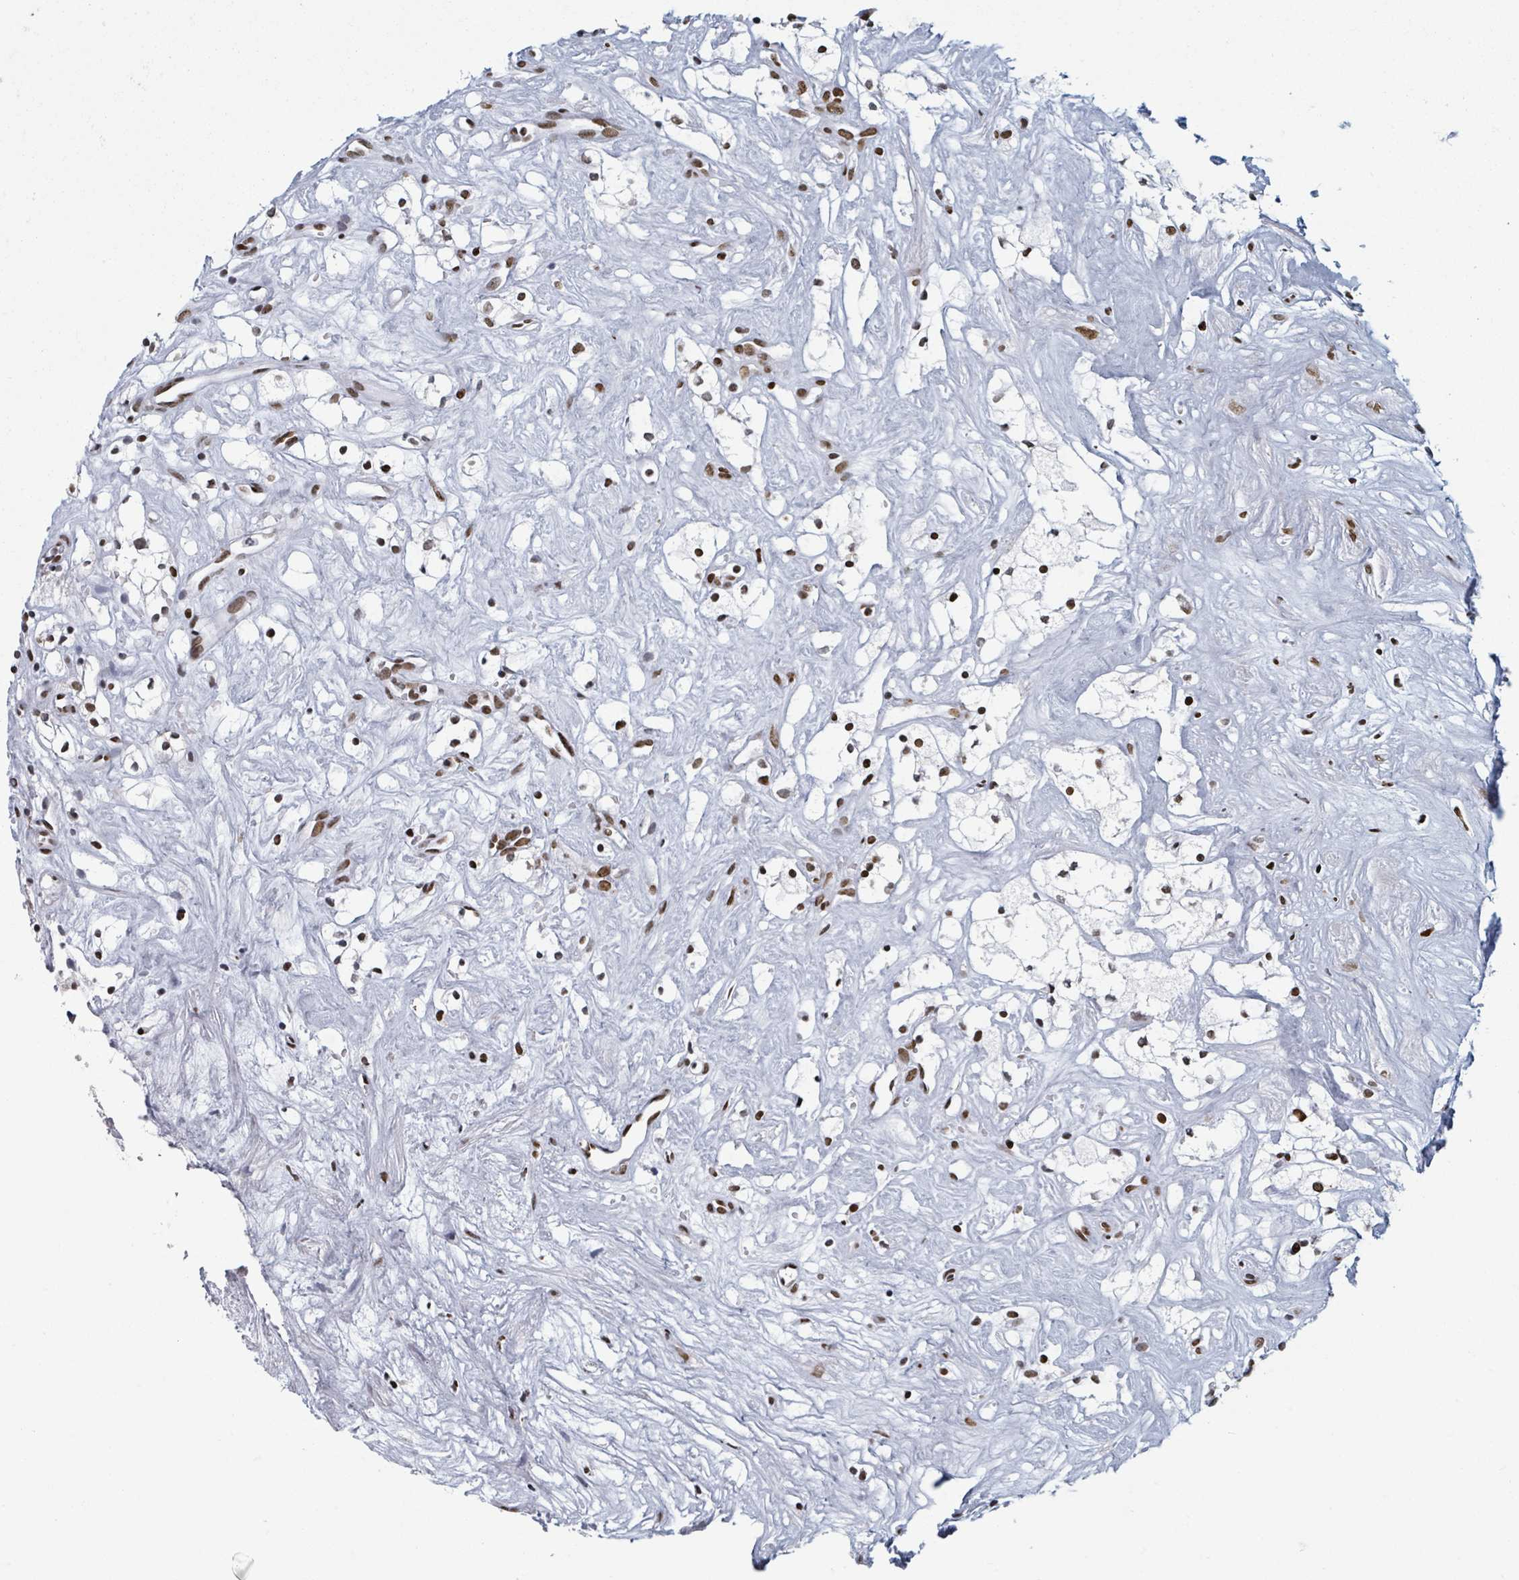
{"staining": {"intensity": "strong", "quantity": ">75%", "location": "nuclear"}, "tissue": "renal cancer", "cell_type": "Tumor cells", "image_type": "cancer", "snomed": [{"axis": "morphology", "description": "Adenocarcinoma, NOS"}, {"axis": "topography", "description": "Kidney"}], "caption": "High-magnification brightfield microscopy of adenocarcinoma (renal) stained with DAB (3,3'-diaminobenzidine) (brown) and counterstained with hematoxylin (blue). tumor cells exhibit strong nuclear expression is seen in about>75% of cells. Immunohistochemistry stains the protein in brown and the nuclei are stained blue.", "gene": "DHX16", "patient": {"sex": "male", "age": 59}}